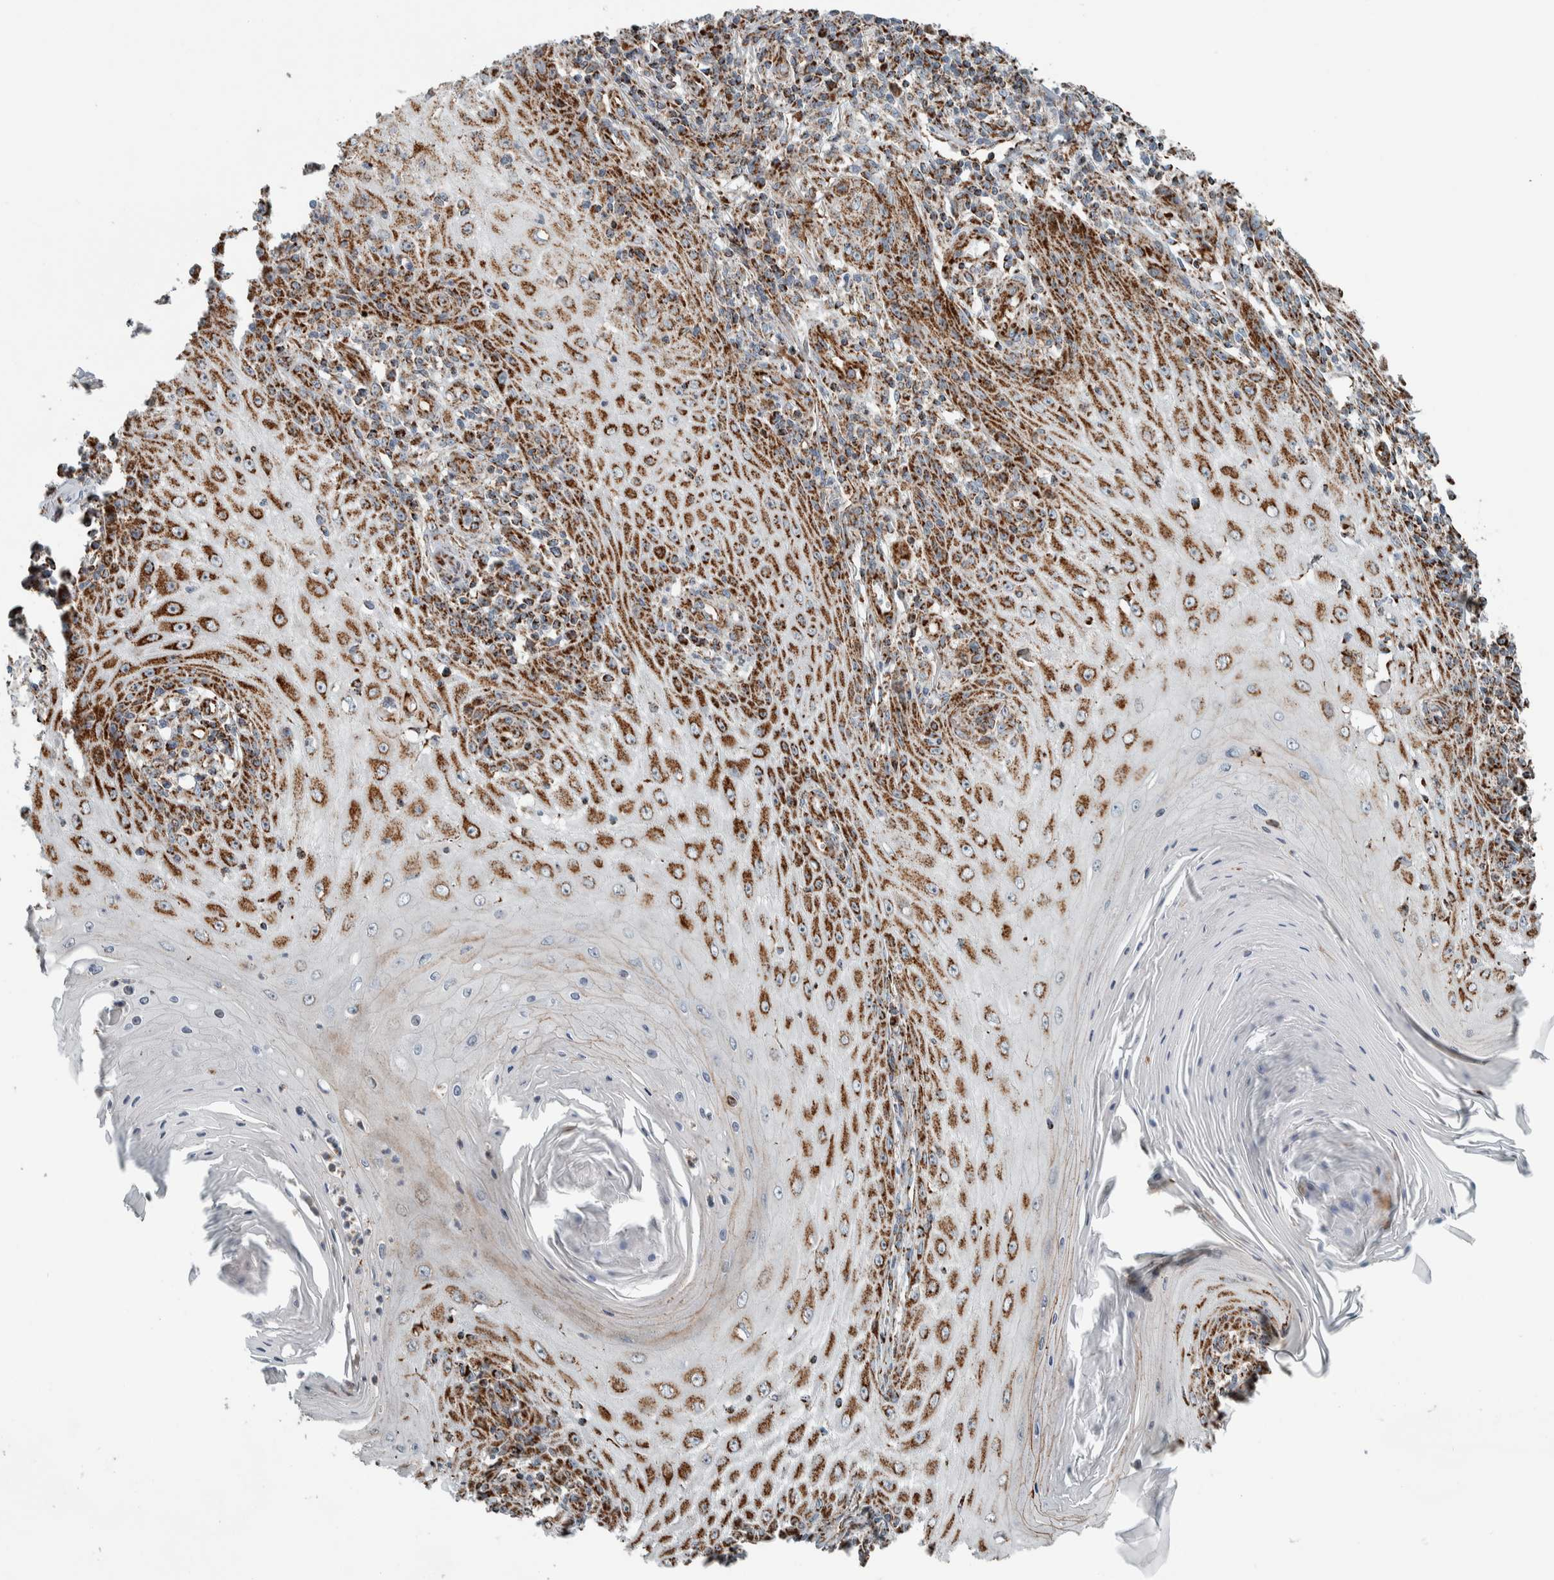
{"staining": {"intensity": "moderate", "quantity": ">75%", "location": "cytoplasmic/membranous"}, "tissue": "skin cancer", "cell_type": "Tumor cells", "image_type": "cancer", "snomed": [{"axis": "morphology", "description": "Squamous cell carcinoma, NOS"}, {"axis": "topography", "description": "Skin"}], "caption": "Immunohistochemical staining of human skin cancer displays moderate cytoplasmic/membranous protein staining in approximately >75% of tumor cells.", "gene": "CNTROB", "patient": {"sex": "female", "age": 73}}